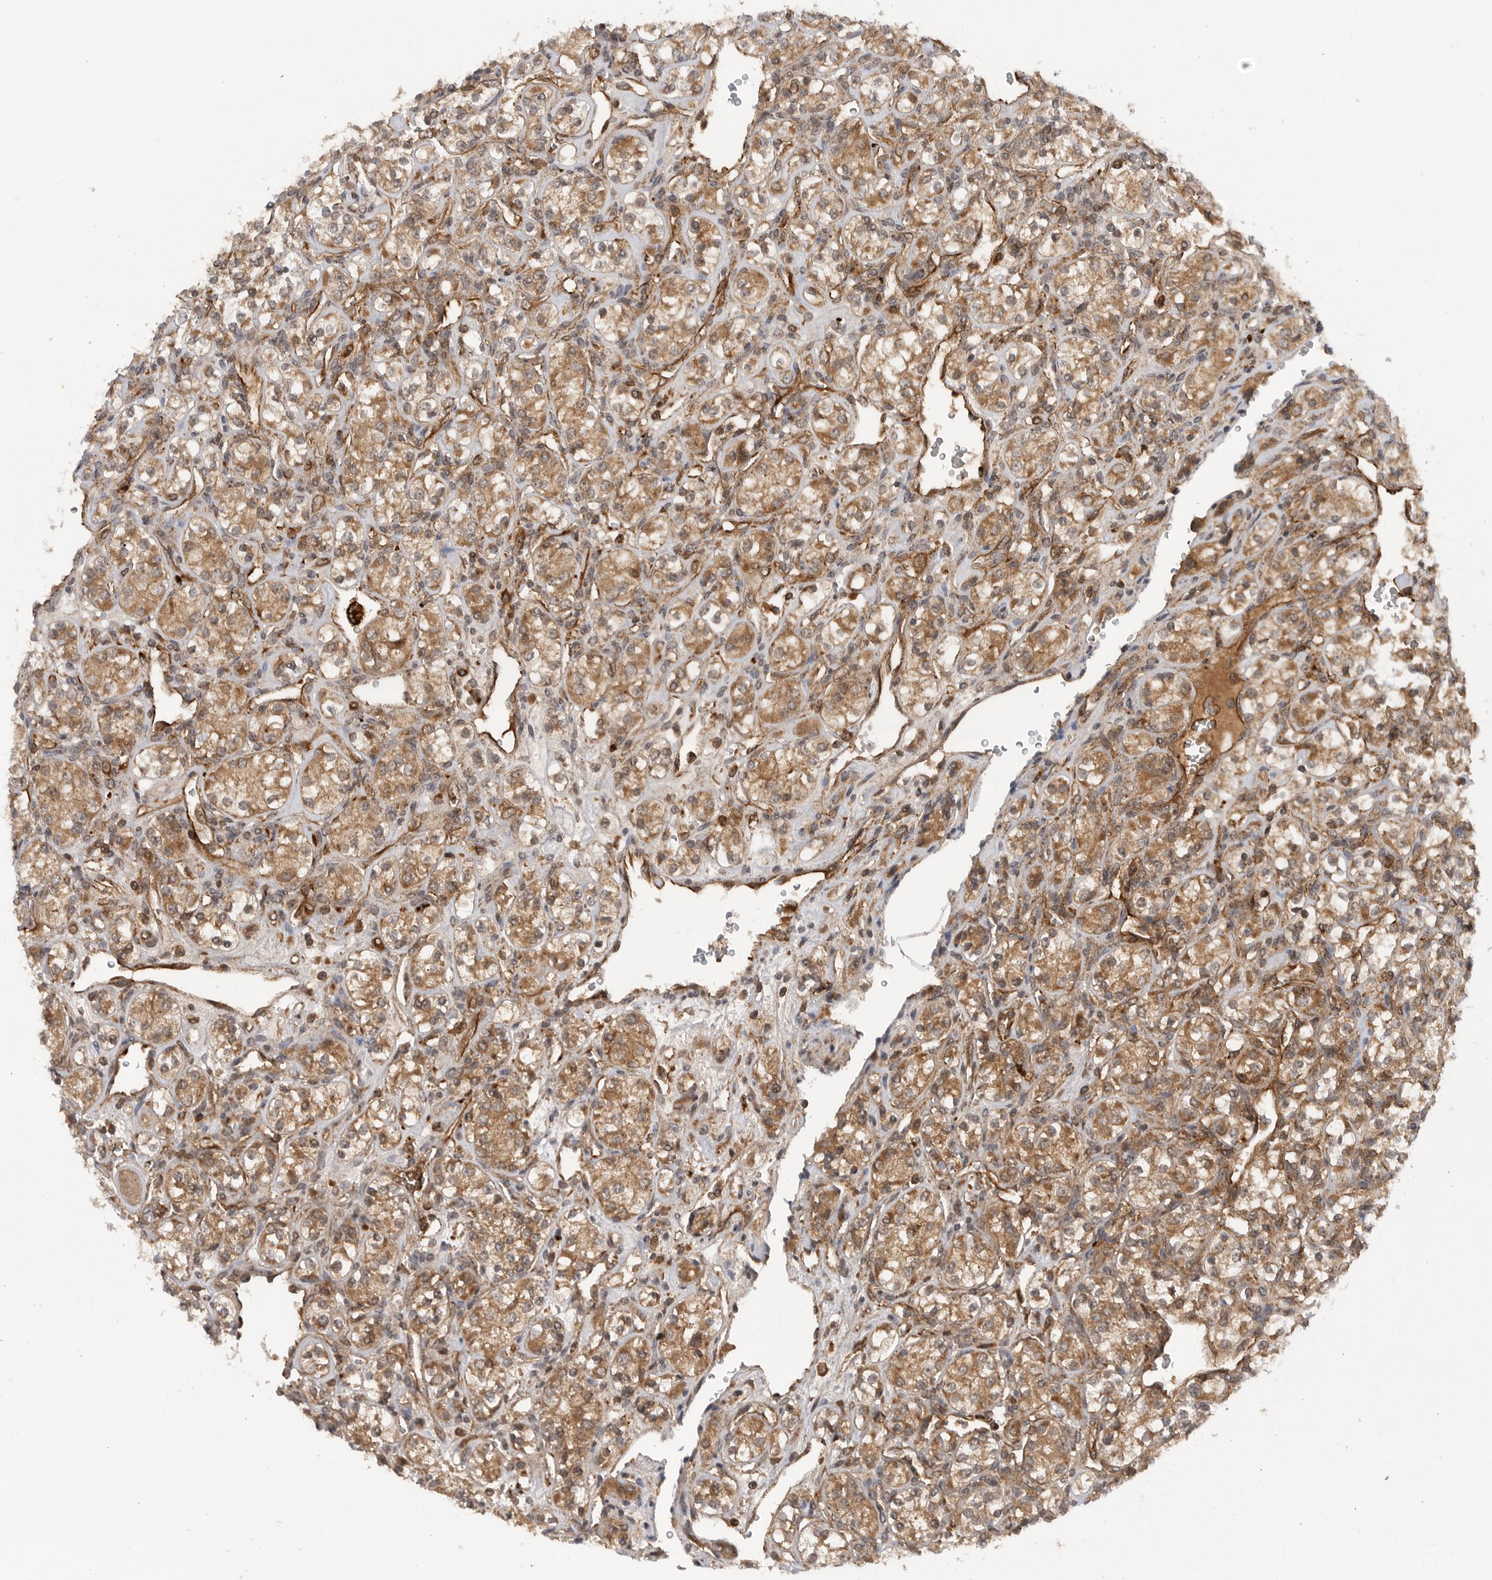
{"staining": {"intensity": "moderate", "quantity": ">75%", "location": "cytoplasmic/membranous"}, "tissue": "renal cancer", "cell_type": "Tumor cells", "image_type": "cancer", "snomed": [{"axis": "morphology", "description": "Adenocarcinoma, NOS"}, {"axis": "topography", "description": "Kidney"}], "caption": "Renal cancer (adenocarcinoma) was stained to show a protein in brown. There is medium levels of moderate cytoplasmic/membranous positivity in about >75% of tumor cells. (brown staining indicates protein expression, while blue staining denotes nuclei).", "gene": "PRDX4", "patient": {"sex": "male", "age": 77}}